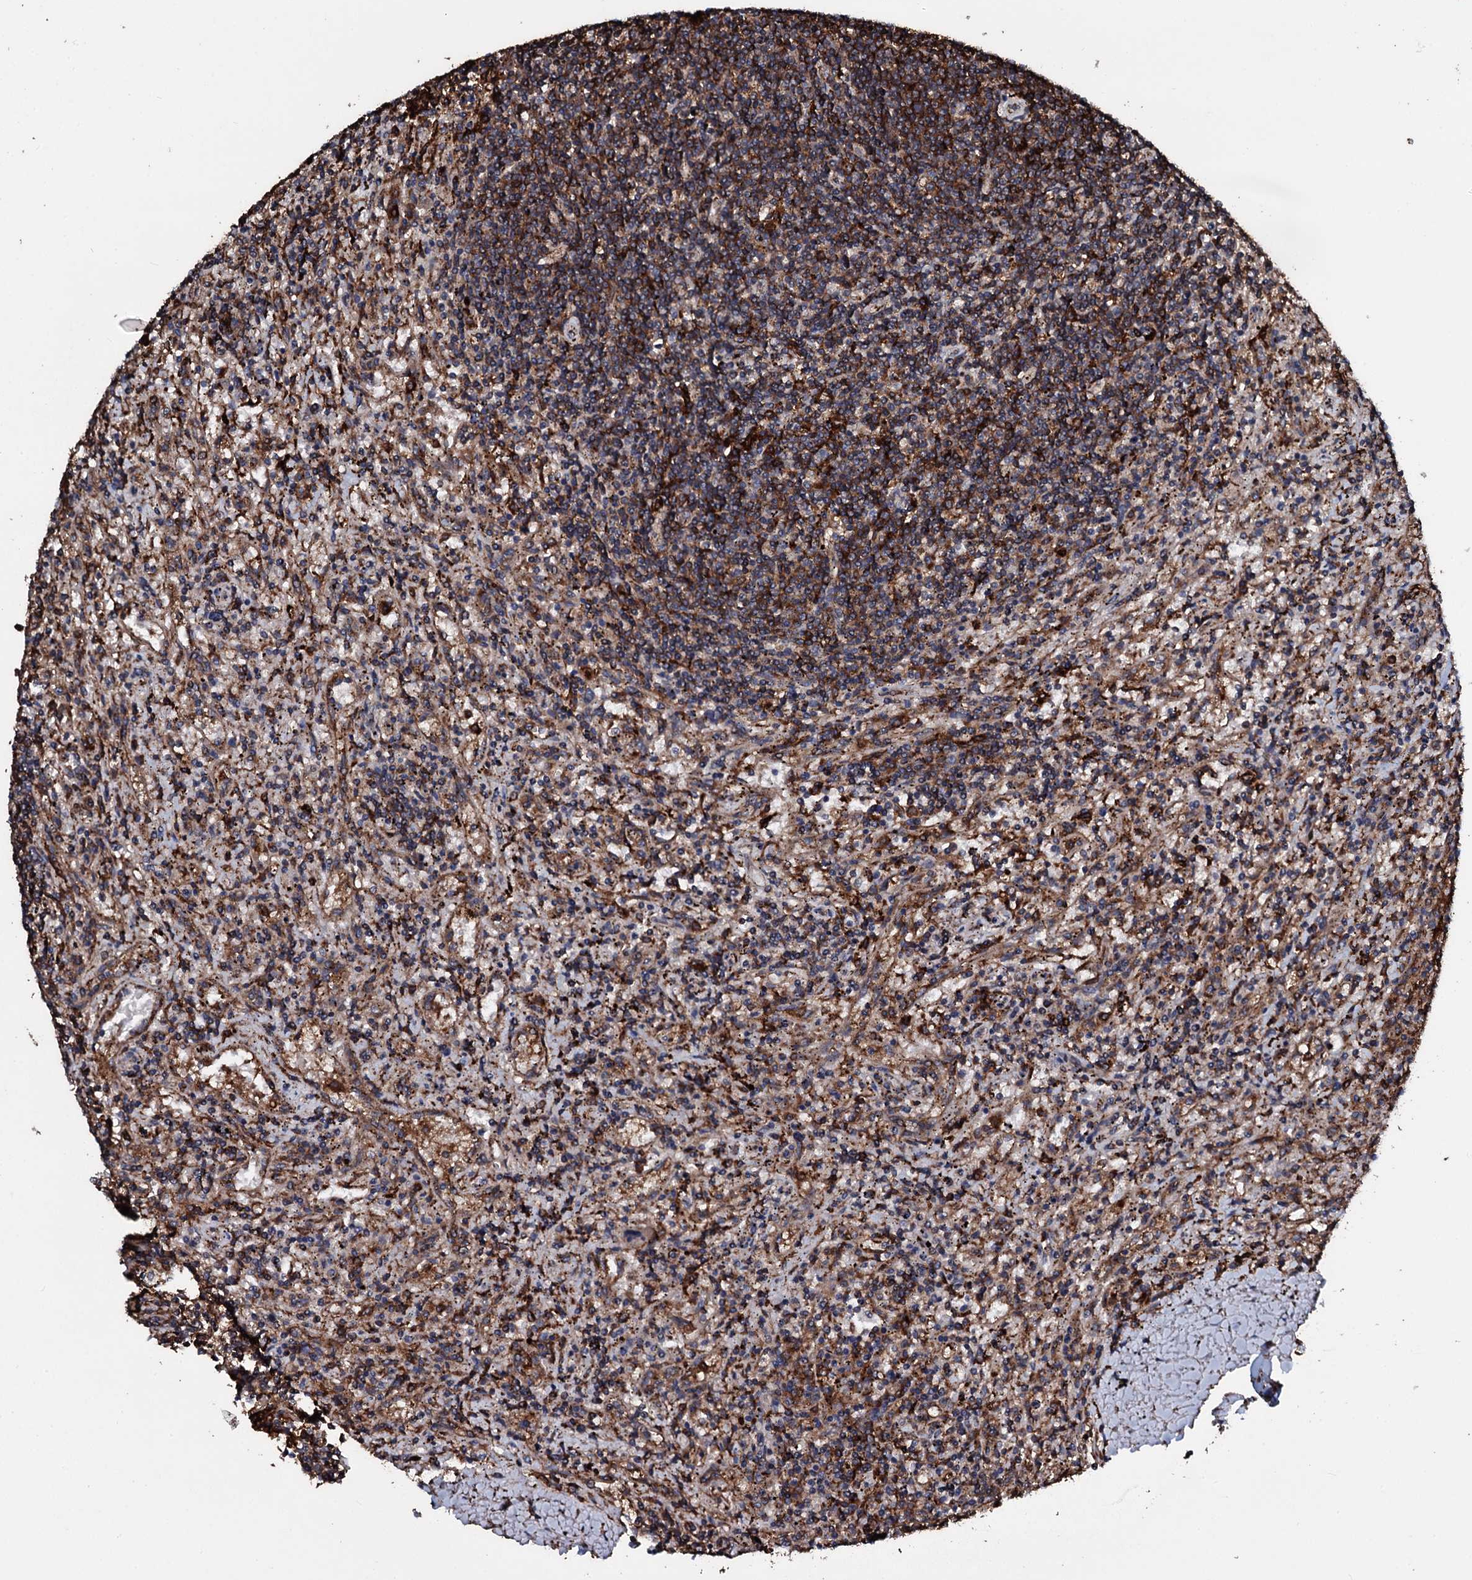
{"staining": {"intensity": "moderate", "quantity": "<25%", "location": "cytoplasmic/membranous"}, "tissue": "lymphoma", "cell_type": "Tumor cells", "image_type": "cancer", "snomed": [{"axis": "morphology", "description": "Malignant lymphoma, non-Hodgkin's type, Low grade"}, {"axis": "topography", "description": "Spleen"}], "caption": "Moderate cytoplasmic/membranous positivity for a protein is seen in approximately <25% of tumor cells of low-grade malignant lymphoma, non-Hodgkin's type using immunohistochemistry.", "gene": "TPGS2", "patient": {"sex": "male", "age": 76}}